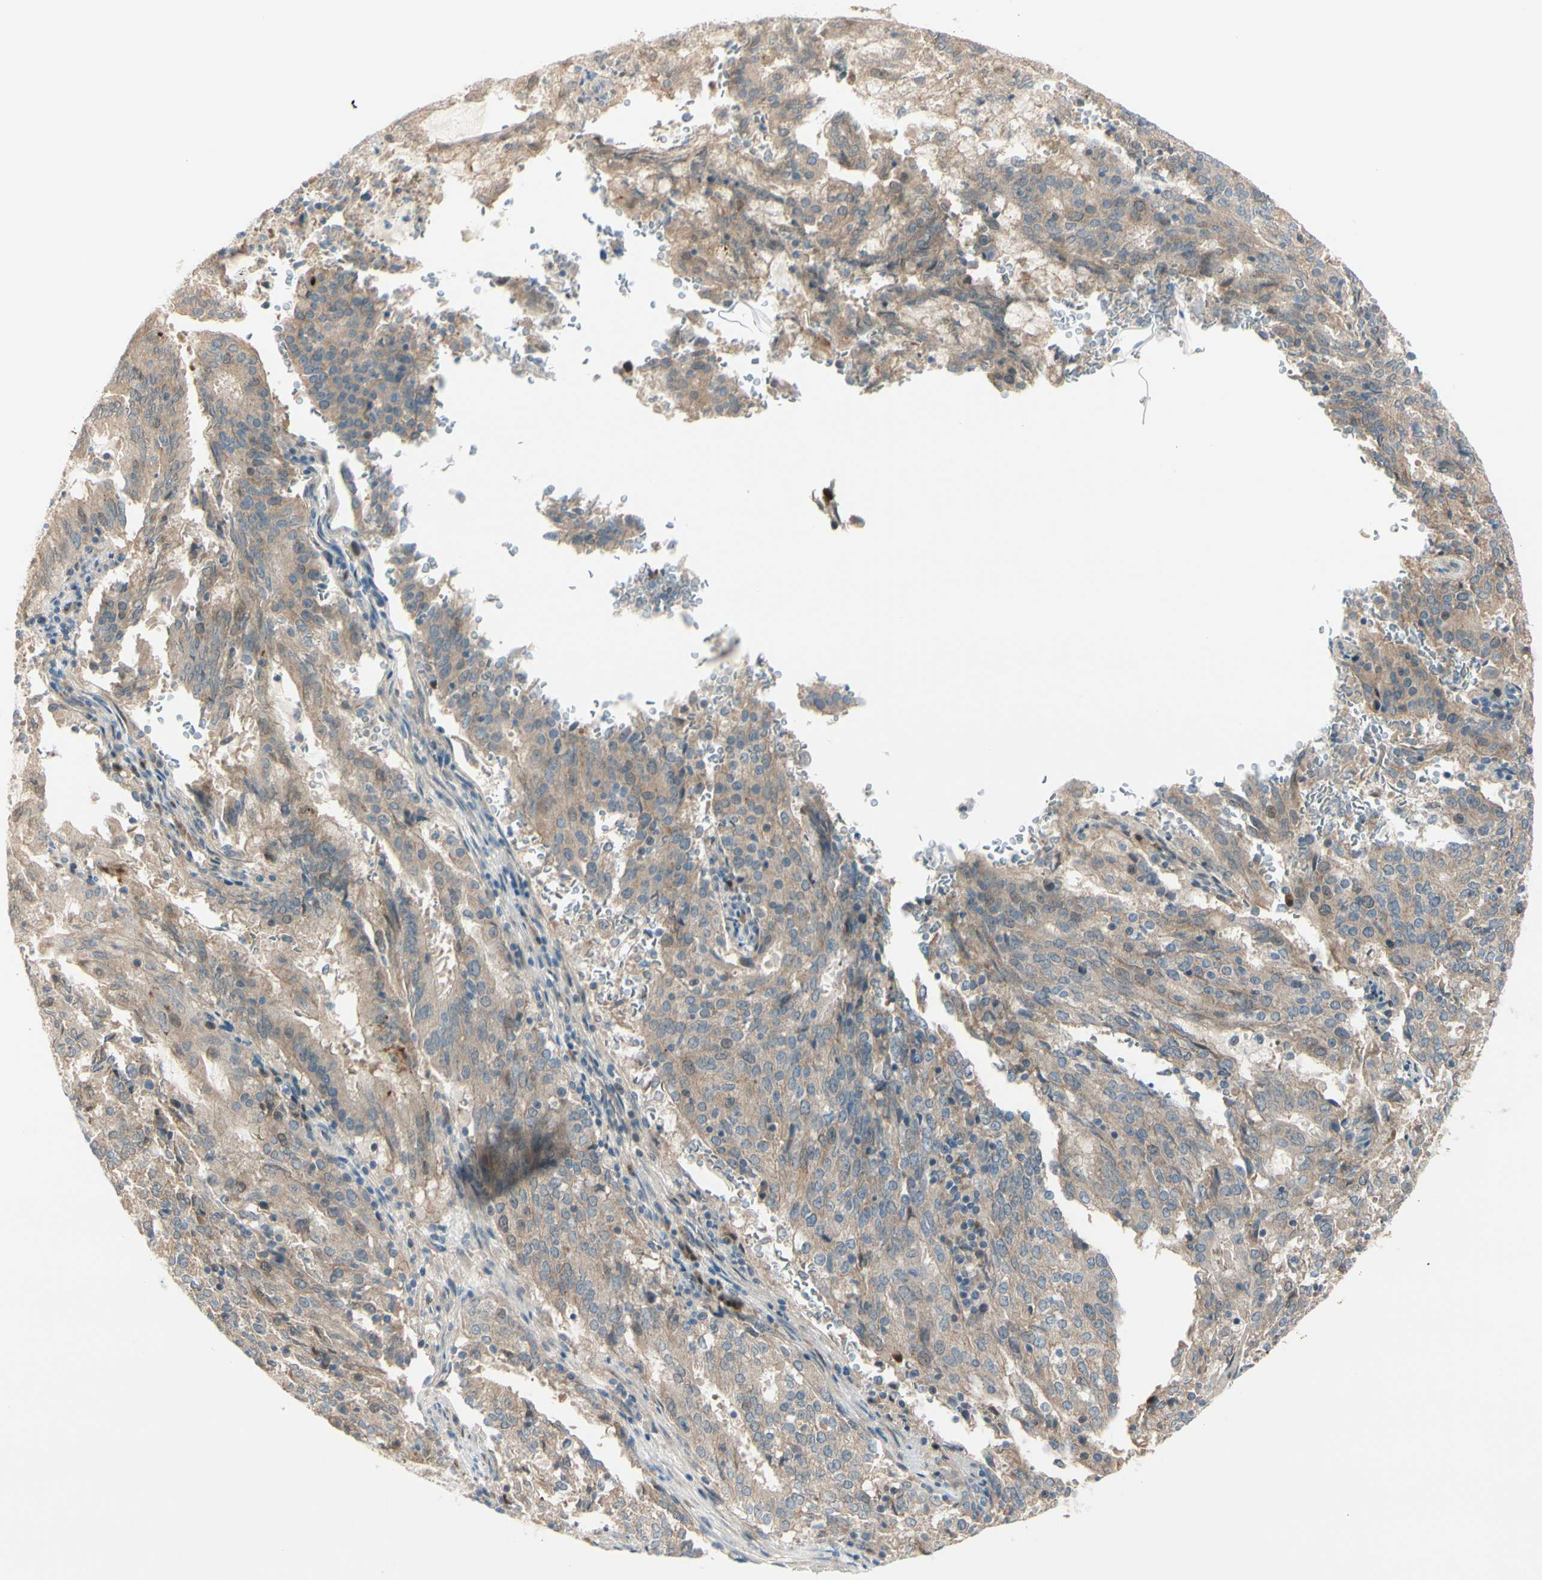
{"staining": {"intensity": "weak", "quantity": ">75%", "location": "cytoplasmic/membranous"}, "tissue": "cervical cancer", "cell_type": "Tumor cells", "image_type": "cancer", "snomed": [{"axis": "morphology", "description": "Adenocarcinoma, NOS"}, {"axis": "topography", "description": "Cervix"}], "caption": "Immunohistochemistry photomicrograph of cervical adenocarcinoma stained for a protein (brown), which reveals low levels of weak cytoplasmic/membranous staining in approximately >75% of tumor cells.", "gene": "PTTG1", "patient": {"sex": "female", "age": 44}}